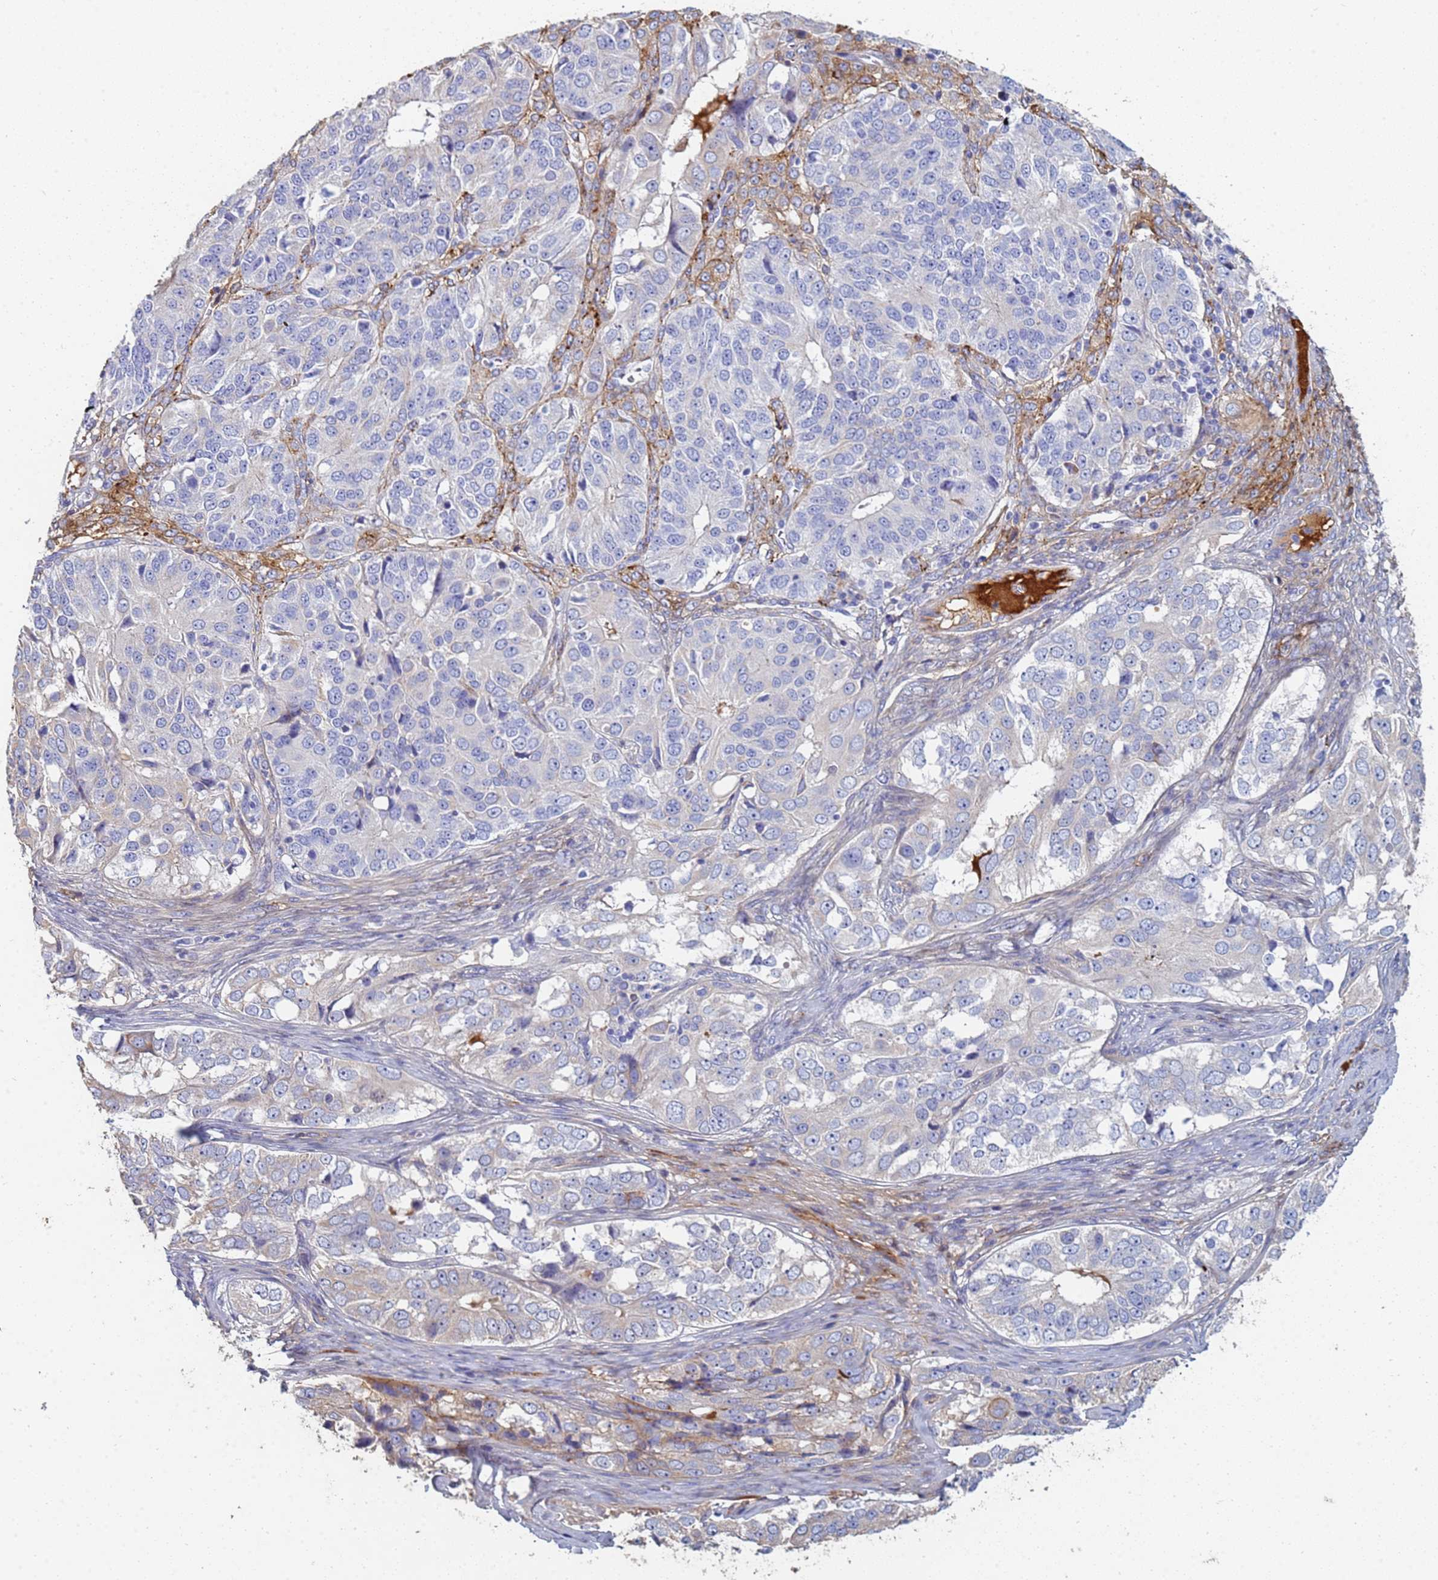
{"staining": {"intensity": "negative", "quantity": "none", "location": "none"}, "tissue": "ovarian cancer", "cell_type": "Tumor cells", "image_type": "cancer", "snomed": [{"axis": "morphology", "description": "Carcinoma, endometroid"}, {"axis": "topography", "description": "Ovary"}], "caption": "Ovarian cancer stained for a protein using immunohistochemistry shows no expression tumor cells.", "gene": "ABCA8", "patient": {"sex": "female", "age": 51}}